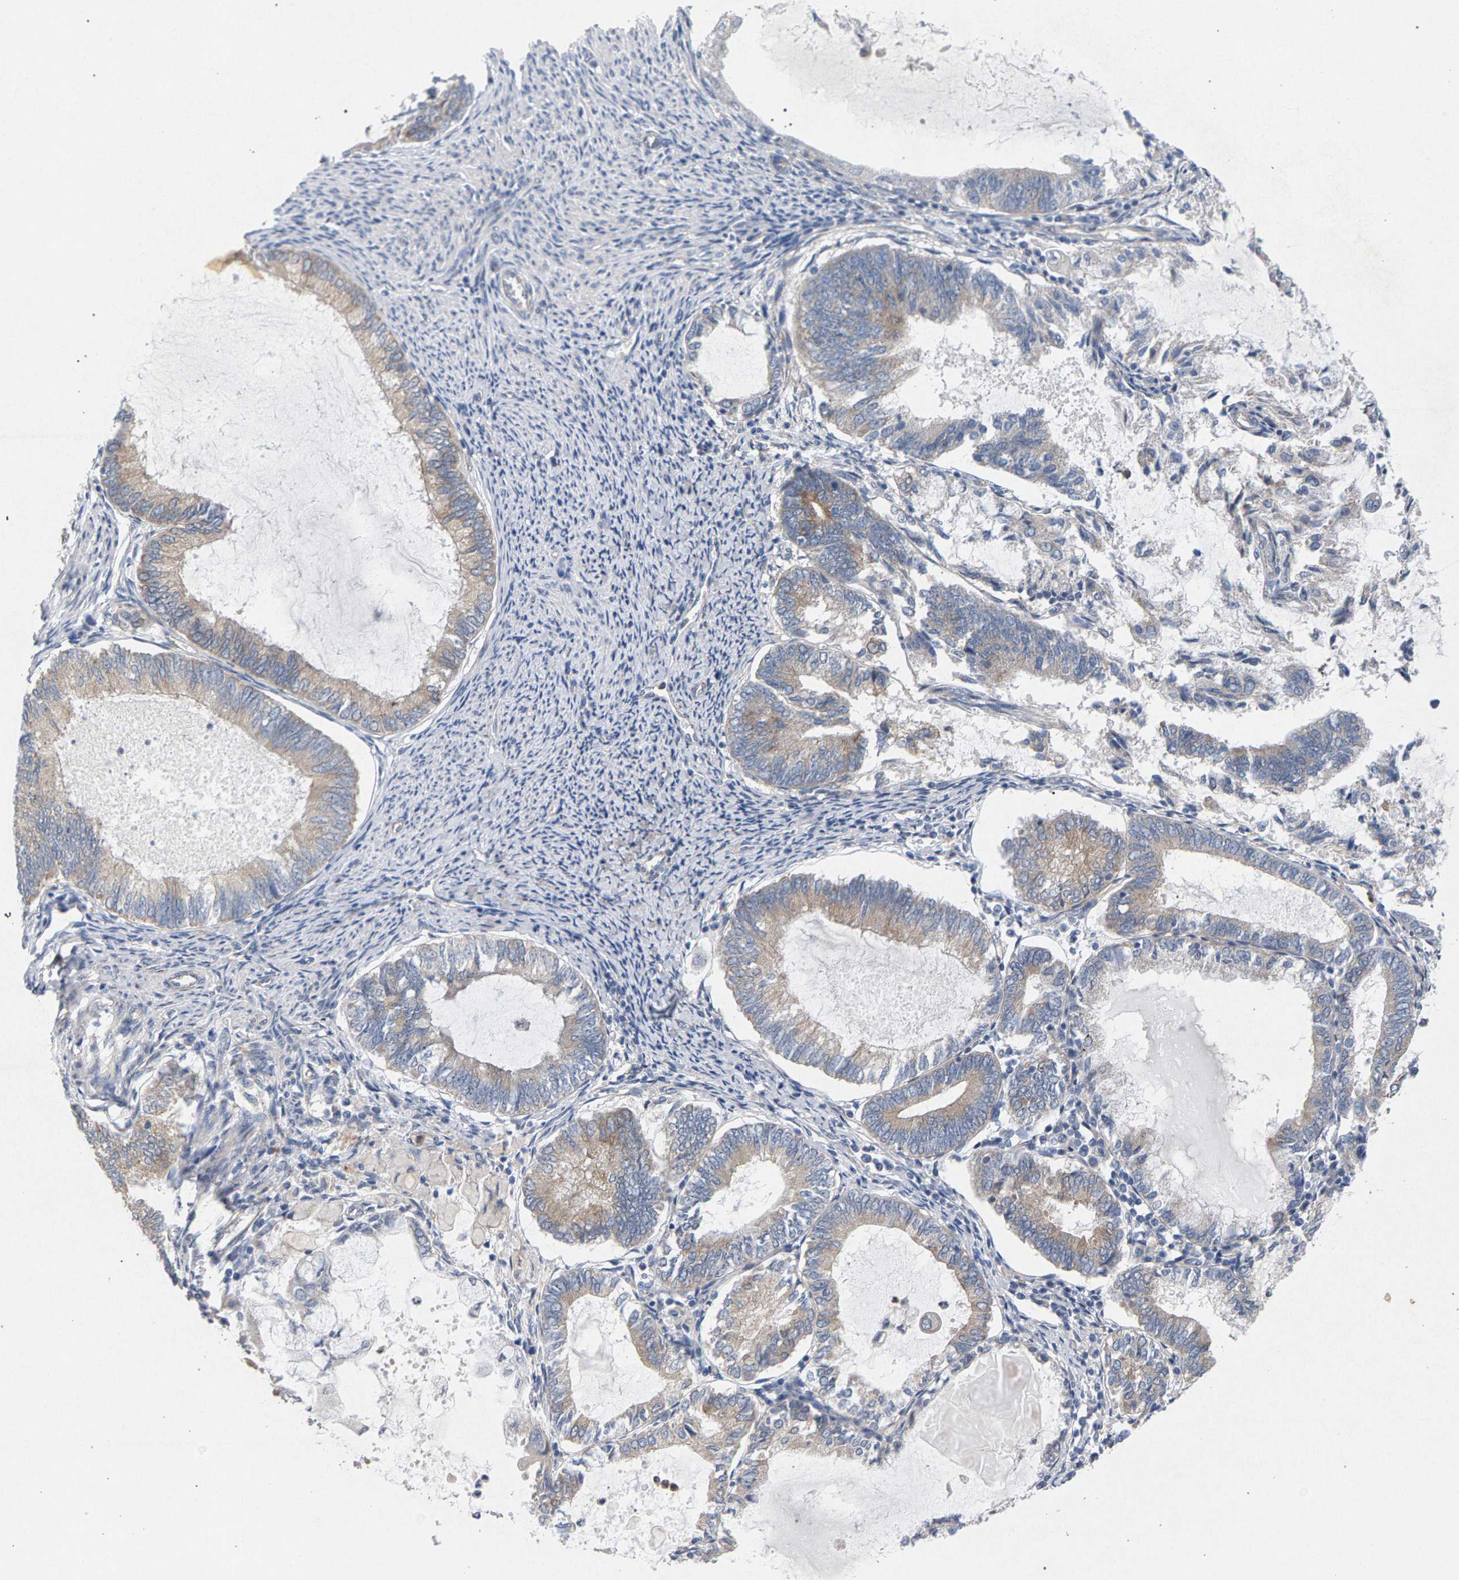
{"staining": {"intensity": "weak", "quantity": ">75%", "location": "cytoplasmic/membranous"}, "tissue": "endometrial cancer", "cell_type": "Tumor cells", "image_type": "cancer", "snomed": [{"axis": "morphology", "description": "Adenocarcinoma, NOS"}, {"axis": "topography", "description": "Endometrium"}], "caption": "Immunohistochemical staining of adenocarcinoma (endometrial) displays weak cytoplasmic/membranous protein positivity in approximately >75% of tumor cells.", "gene": "MAMDC2", "patient": {"sex": "female", "age": 86}}